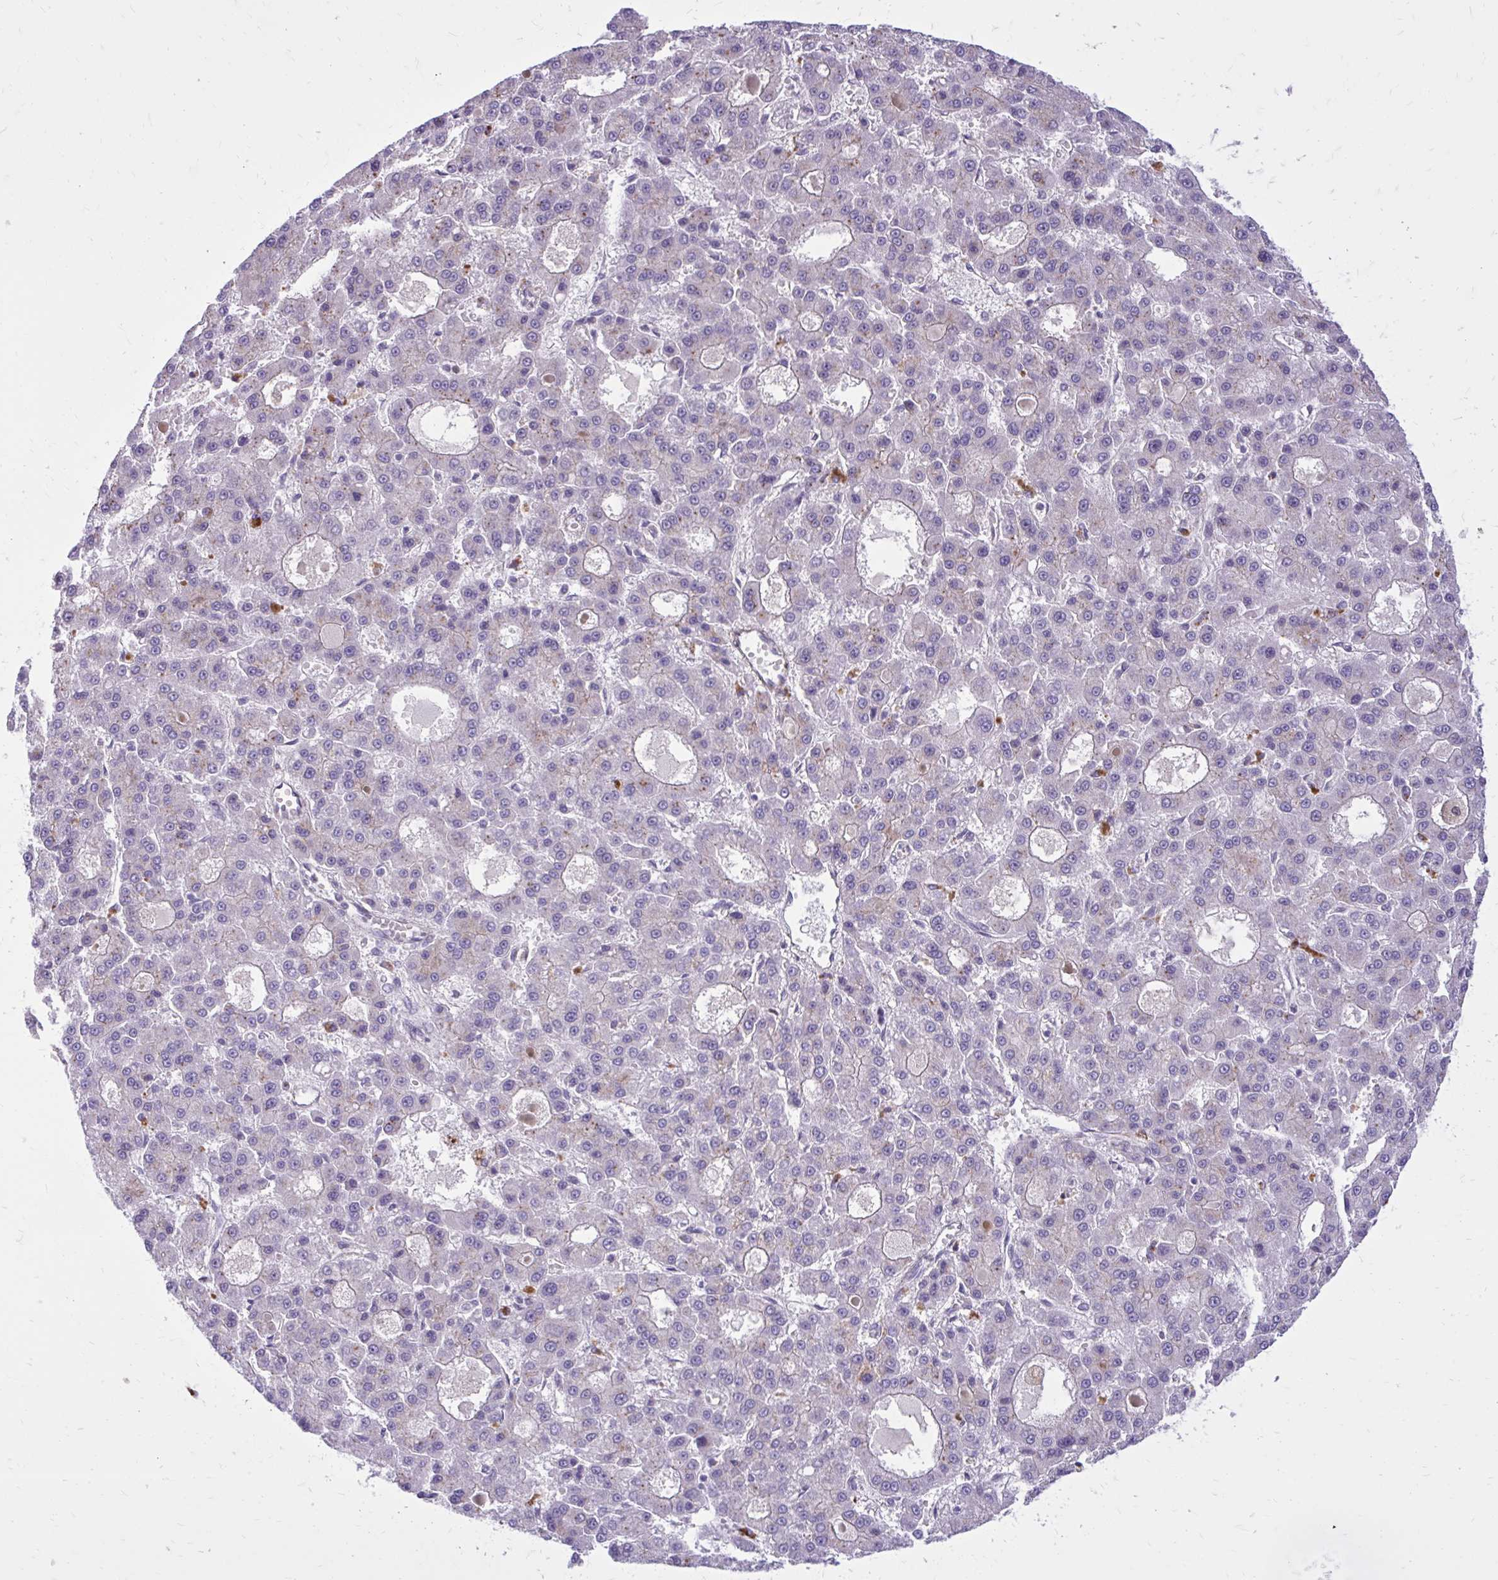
{"staining": {"intensity": "negative", "quantity": "none", "location": "none"}, "tissue": "liver cancer", "cell_type": "Tumor cells", "image_type": "cancer", "snomed": [{"axis": "morphology", "description": "Carcinoma, Hepatocellular, NOS"}, {"axis": "topography", "description": "Liver"}], "caption": "Immunohistochemistry micrograph of neoplastic tissue: human liver cancer (hepatocellular carcinoma) stained with DAB reveals no significant protein positivity in tumor cells. Nuclei are stained in blue.", "gene": "FAP", "patient": {"sex": "male", "age": 70}}